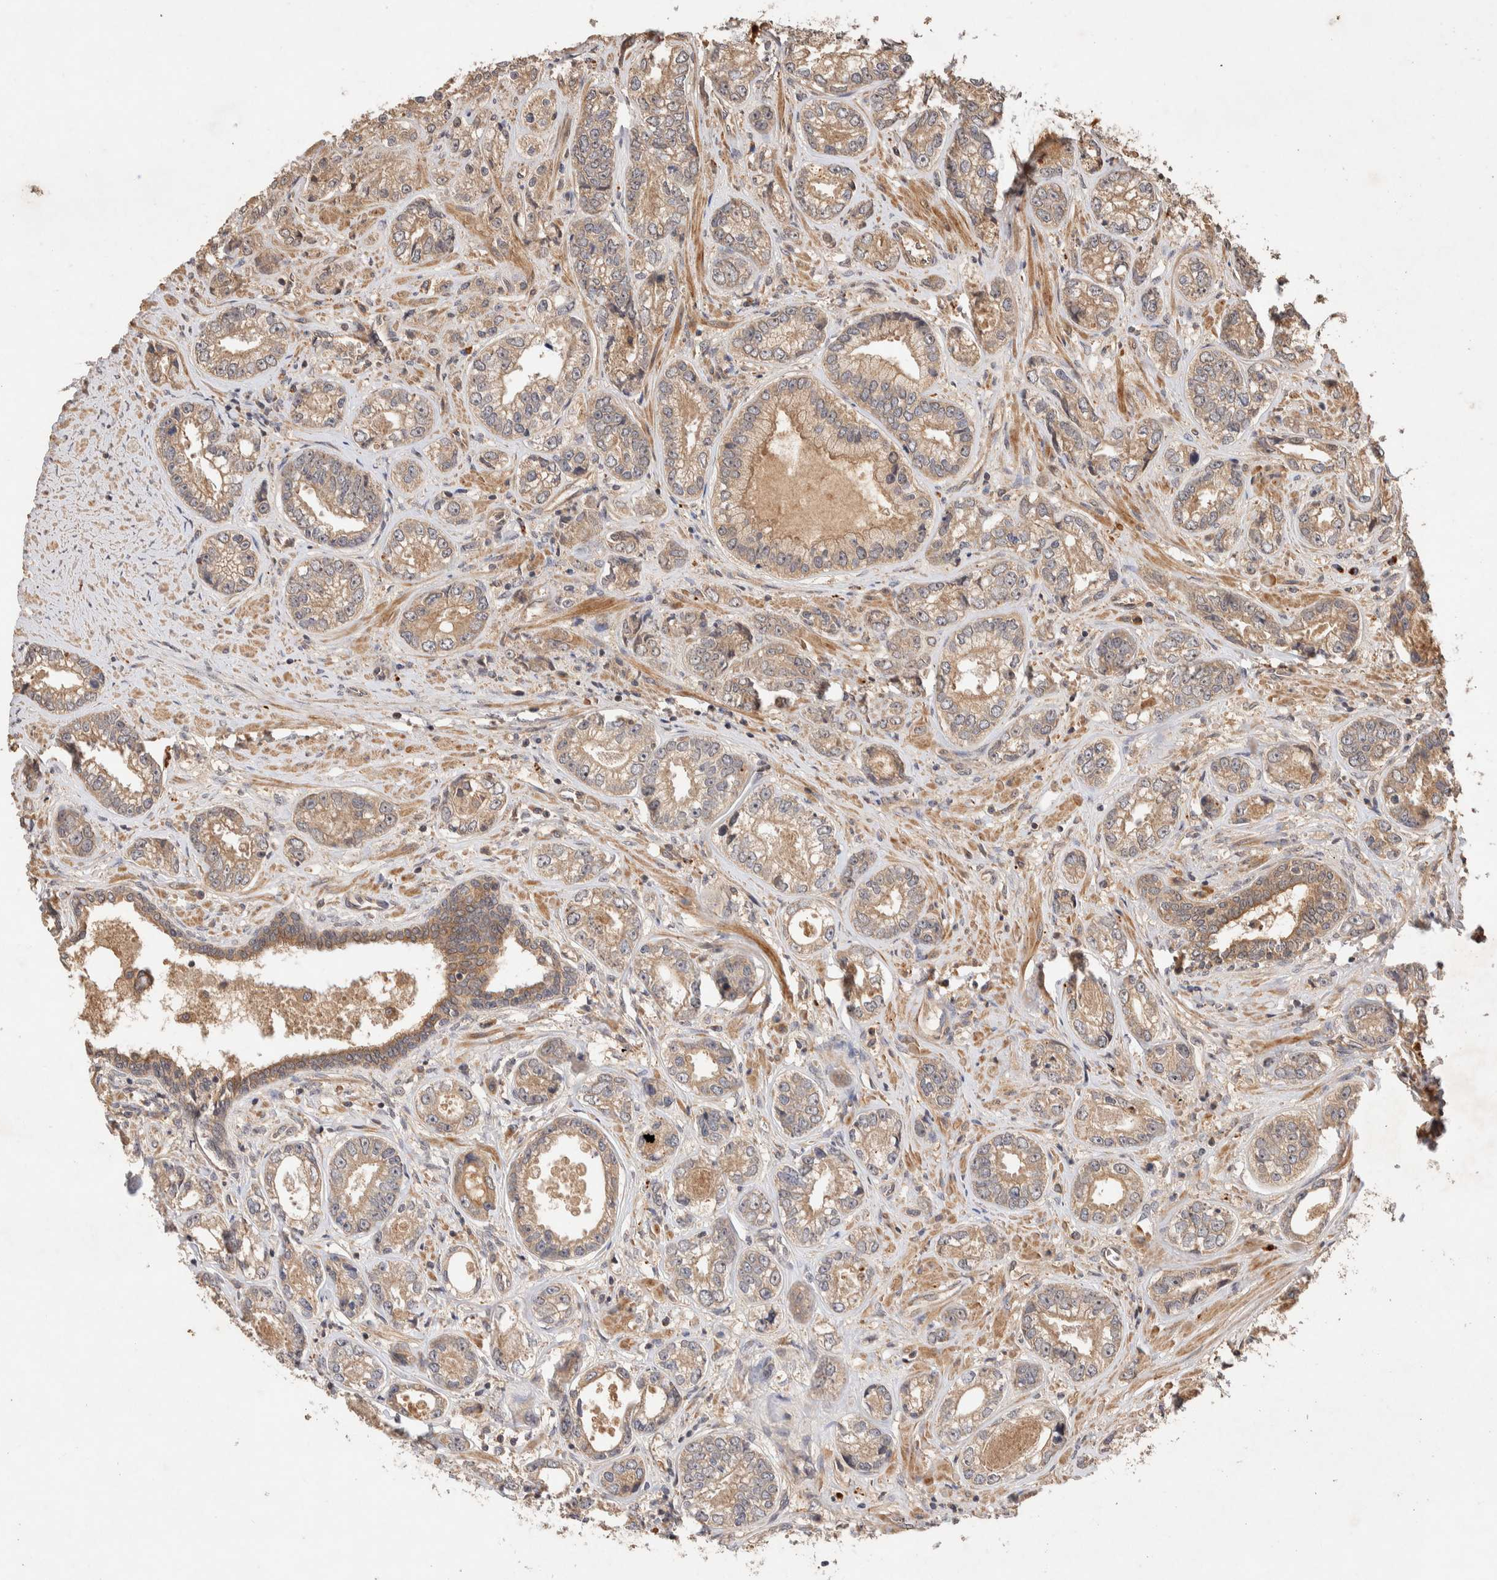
{"staining": {"intensity": "weak", "quantity": ">75%", "location": "cytoplasmic/membranous"}, "tissue": "prostate cancer", "cell_type": "Tumor cells", "image_type": "cancer", "snomed": [{"axis": "morphology", "description": "Adenocarcinoma, High grade"}, {"axis": "topography", "description": "Prostate"}], "caption": "Immunohistochemical staining of human high-grade adenocarcinoma (prostate) reveals low levels of weak cytoplasmic/membranous protein expression in about >75% of tumor cells.", "gene": "NSMAF", "patient": {"sex": "male", "age": 61}}